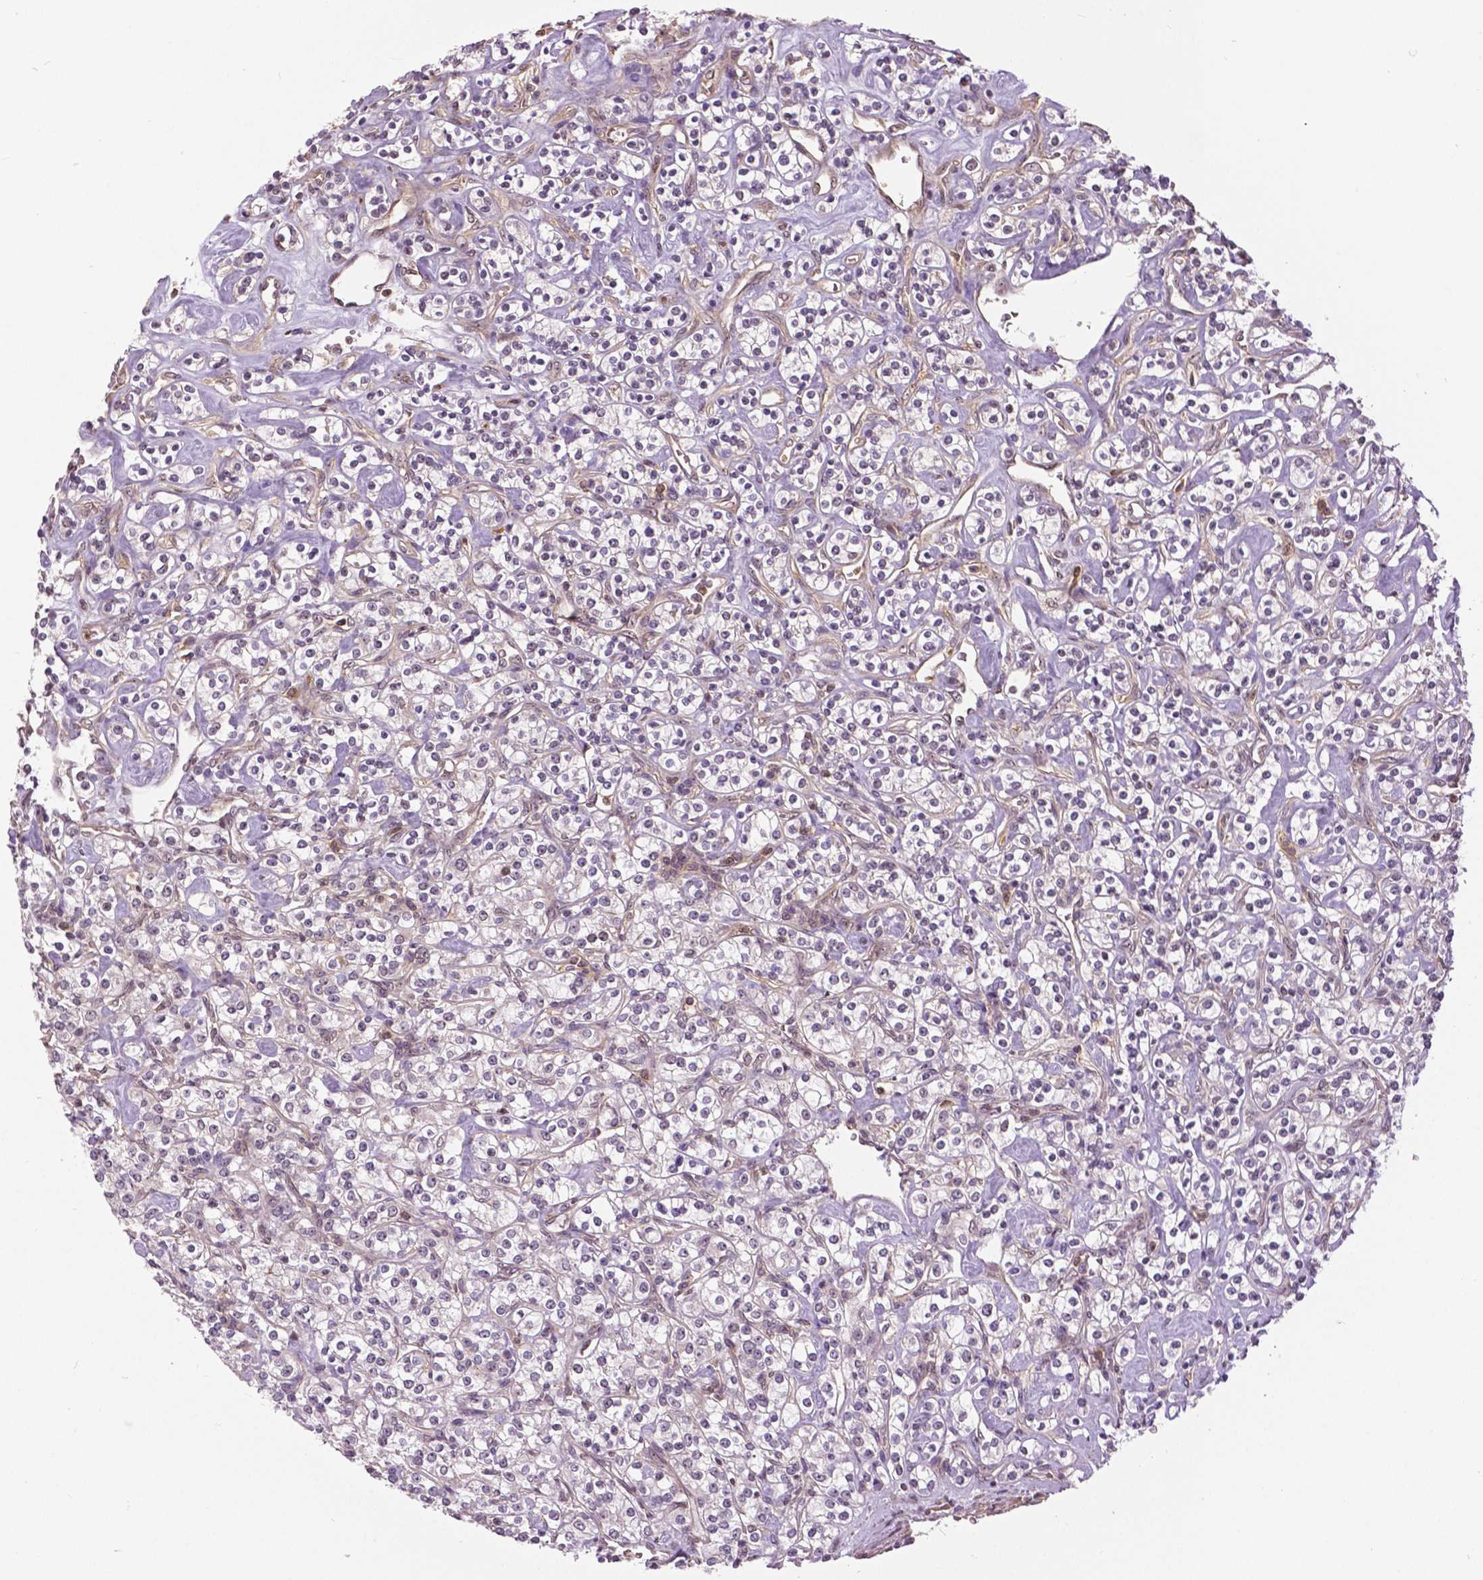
{"staining": {"intensity": "negative", "quantity": "none", "location": "none"}, "tissue": "renal cancer", "cell_type": "Tumor cells", "image_type": "cancer", "snomed": [{"axis": "morphology", "description": "Adenocarcinoma, NOS"}, {"axis": "topography", "description": "Kidney"}], "caption": "Tumor cells show no significant protein expression in adenocarcinoma (renal).", "gene": "ANXA13", "patient": {"sex": "male", "age": 77}}